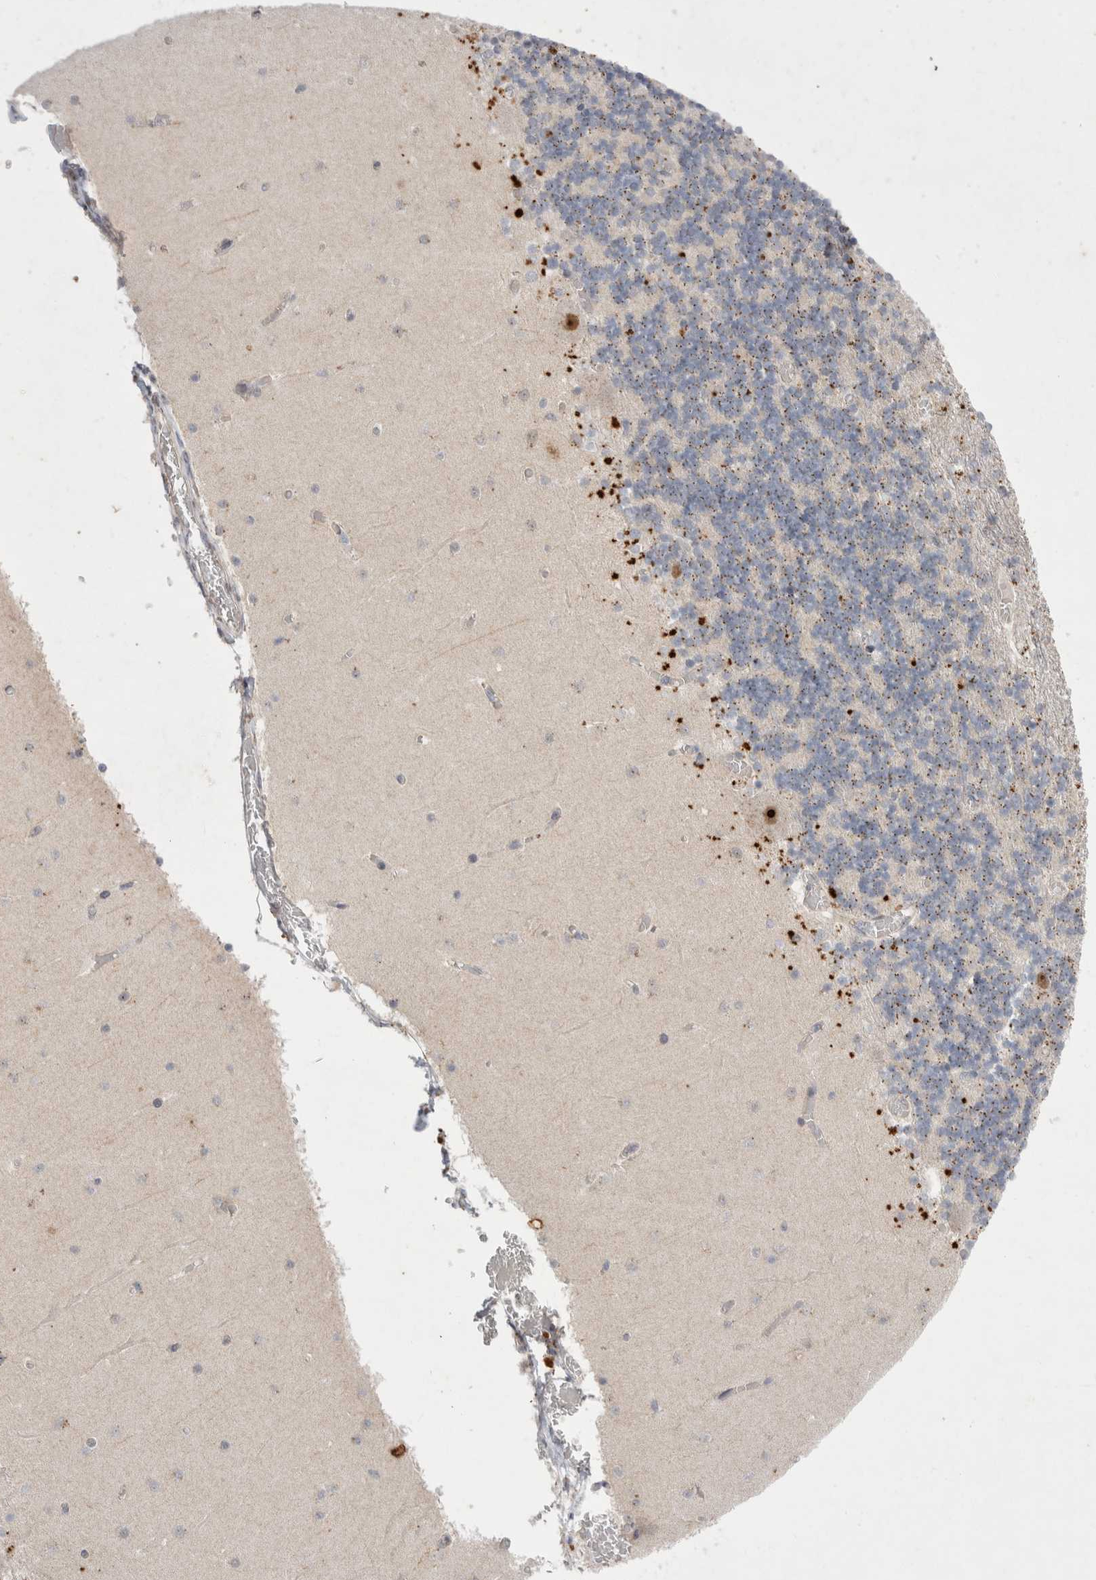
{"staining": {"intensity": "negative", "quantity": "none", "location": "none"}, "tissue": "cerebellum", "cell_type": "Cells in granular layer", "image_type": "normal", "snomed": [{"axis": "morphology", "description": "Normal tissue, NOS"}, {"axis": "topography", "description": "Cerebellum"}], "caption": "A high-resolution micrograph shows IHC staining of normal cerebellum, which reveals no significant expression in cells in granular layer. Brightfield microscopy of immunohistochemistry stained with DAB (3,3'-diaminobenzidine) (brown) and hematoxylin (blue), captured at high magnification.", "gene": "STK11", "patient": {"sex": "female", "age": 28}}